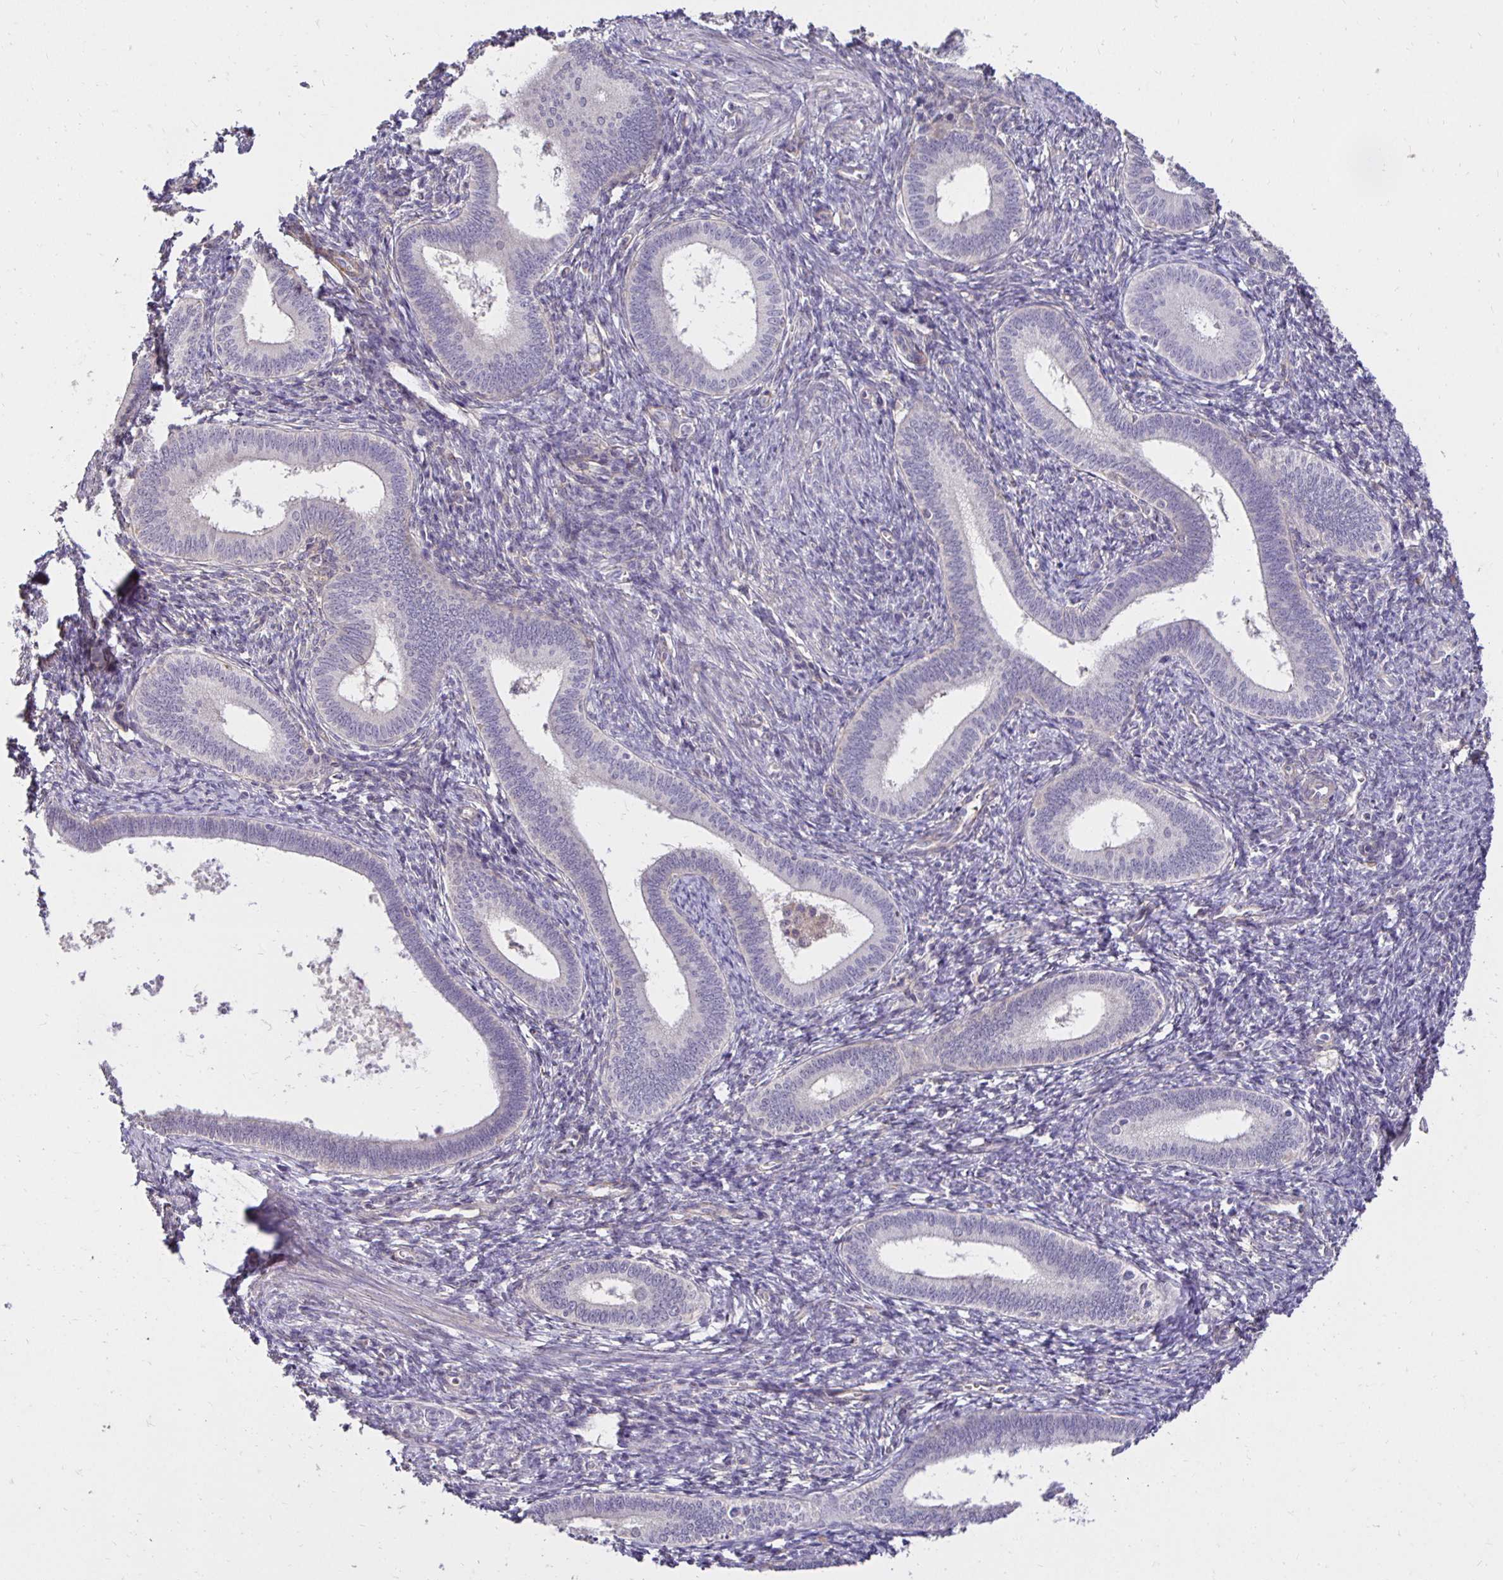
{"staining": {"intensity": "negative", "quantity": "none", "location": "none"}, "tissue": "endometrium", "cell_type": "Cells in endometrial stroma", "image_type": "normal", "snomed": [{"axis": "morphology", "description": "Normal tissue, NOS"}, {"axis": "topography", "description": "Endometrium"}], "caption": "Immunohistochemical staining of benign human endometrium exhibits no significant staining in cells in endometrial stroma.", "gene": "PNPLA3", "patient": {"sex": "female", "age": 41}}